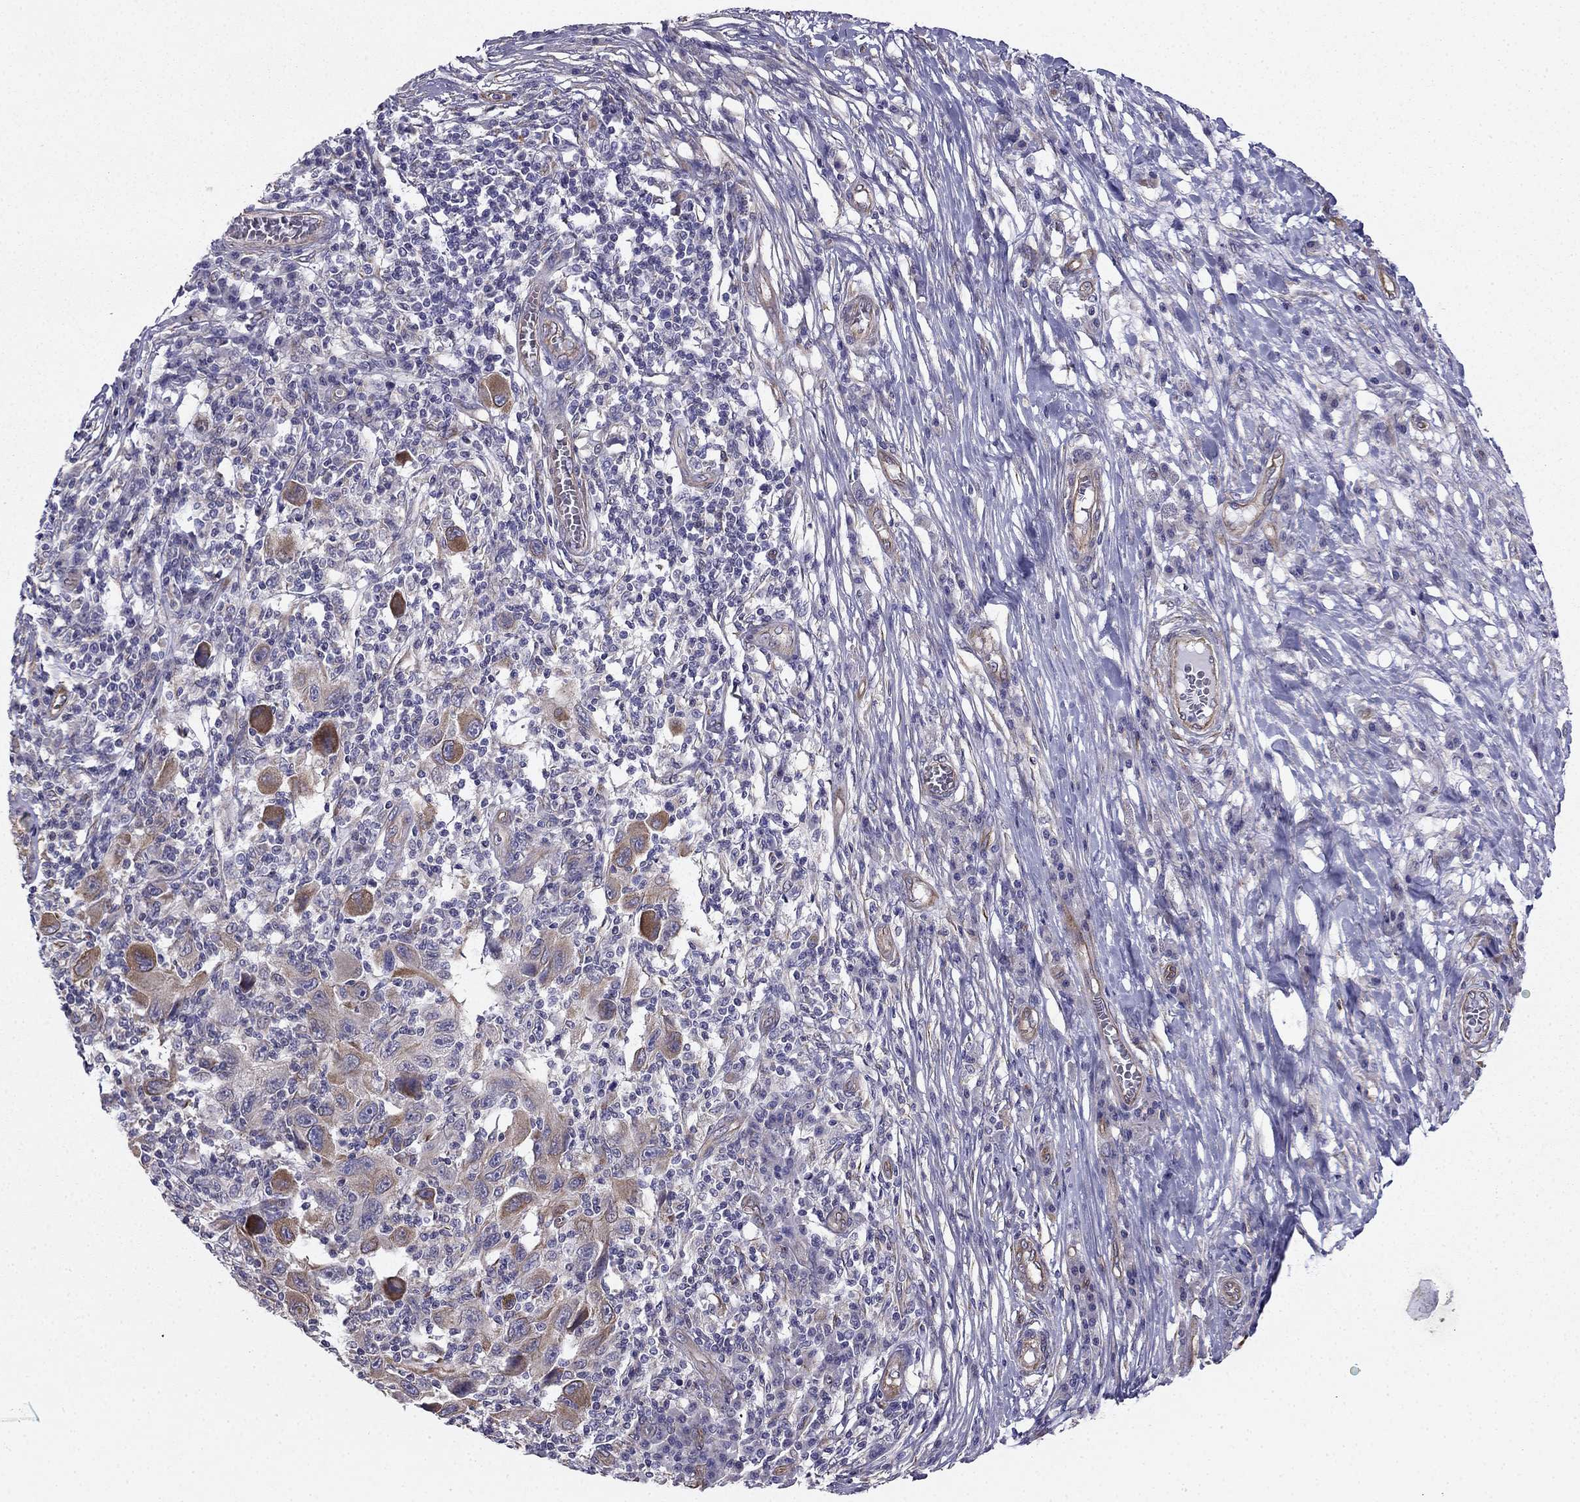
{"staining": {"intensity": "strong", "quantity": "<25%", "location": "cytoplasmic/membranous"}, "tissue": "melanoma", "cell_type": "Tumor cells", "image_type": "cancer", "snomed": [{"axis": "morphology", "description": "Malignant melanoma, NOS"}, {"axis": "topography", "description": "Skin"}], "caption": "This photomicrograph reveals IHC staining of malignant melanoma, with medium strong cytoplasmic/membranous expression in about <25% of tumor cells.", "gene": "ENOX1", "patient": {"sex": "male", "age": 53}}